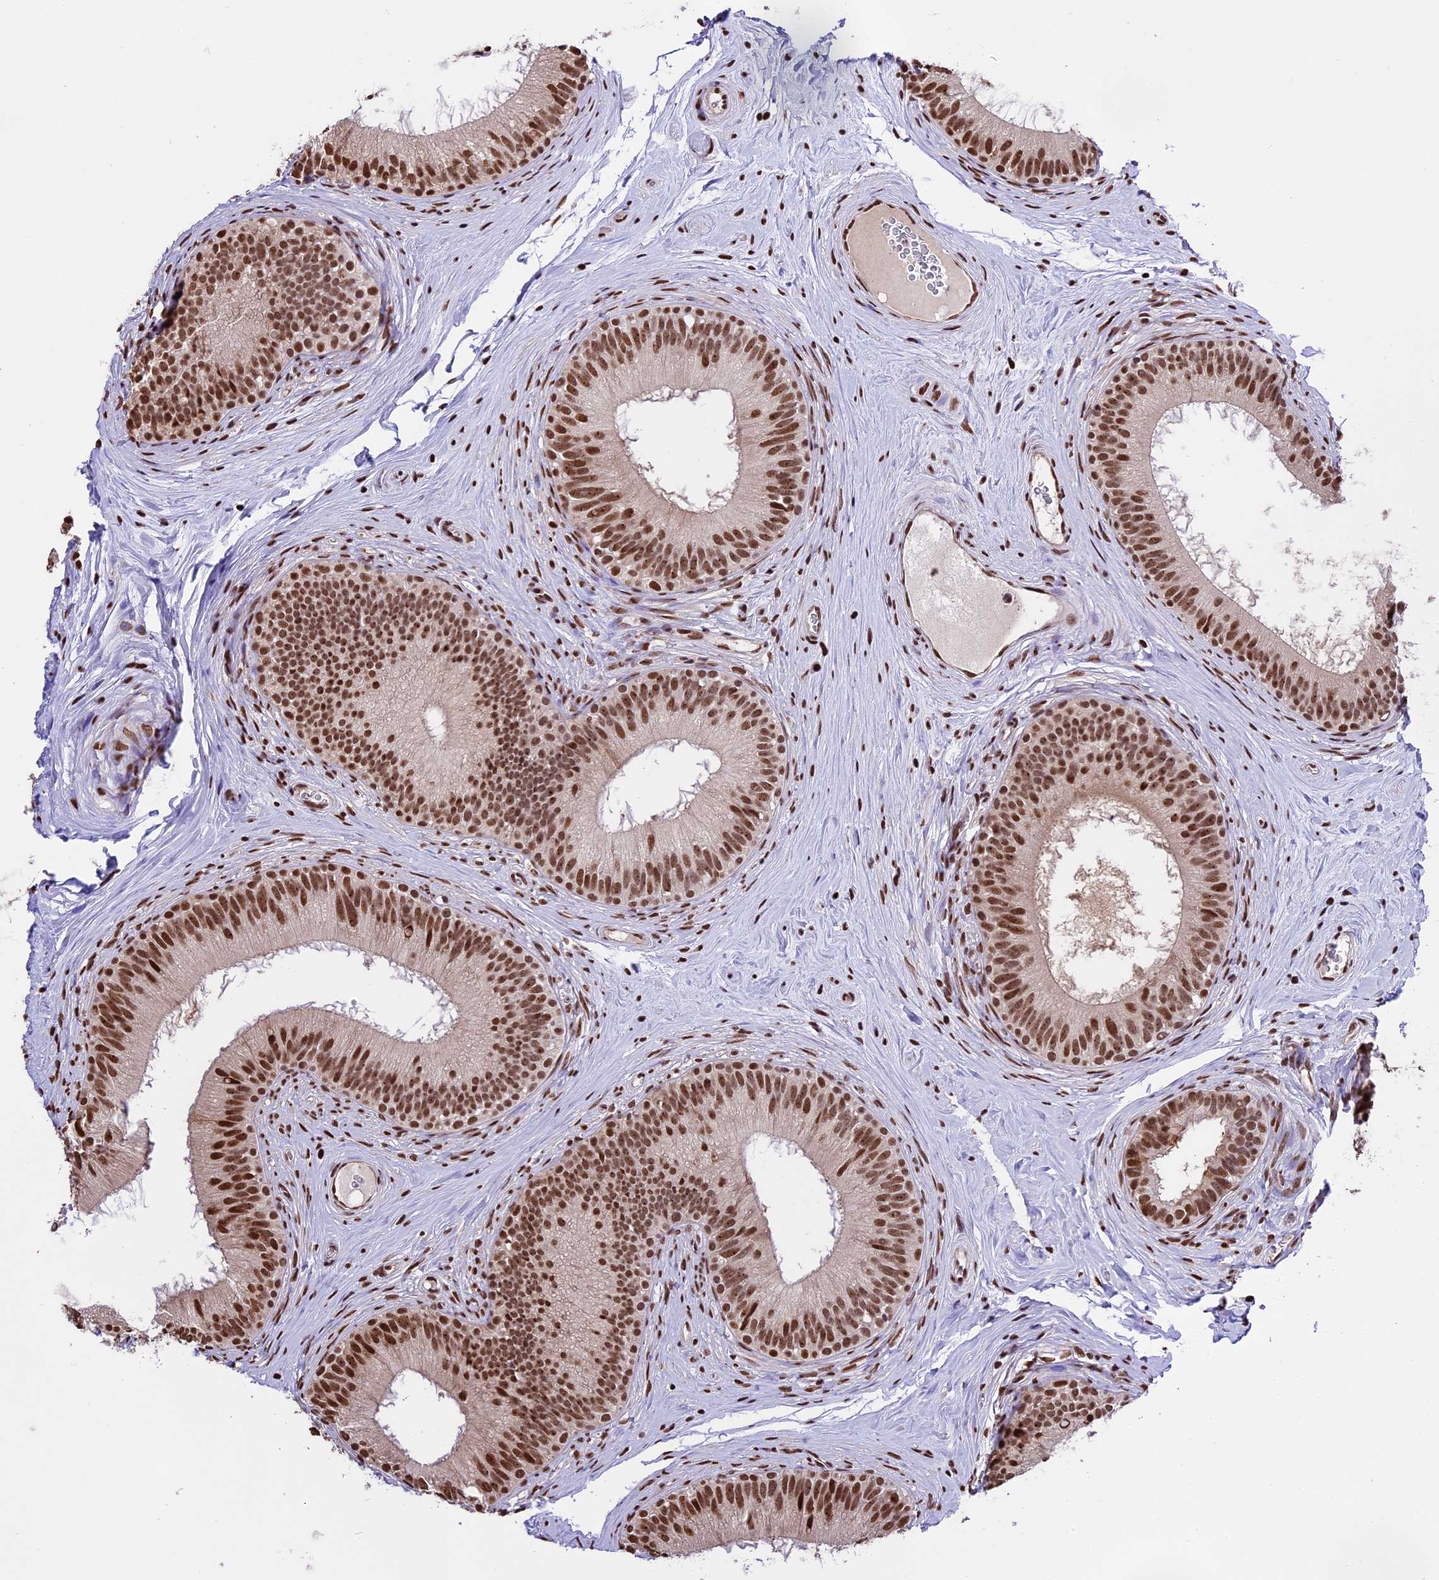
{"staining": {"intensity": "strong", "quantity": ">75%", "location": "nuclear"}, "tissue": "epididymis", "cell_type": "Glandular cells", "image_type": "normal", "snomed": [{"axis": "morphology", "description": "Normal tissue, NOS"}, {"axis": "topography", "description": "Epididymis"}], "caption": "This micrograph exhibits IHC staining of unremarkable epididymis, with high strong nuclear expression in about >75% of glandular cells.", "gene": "POLR3E", "patient": {"sex": "male", "age": 33}}